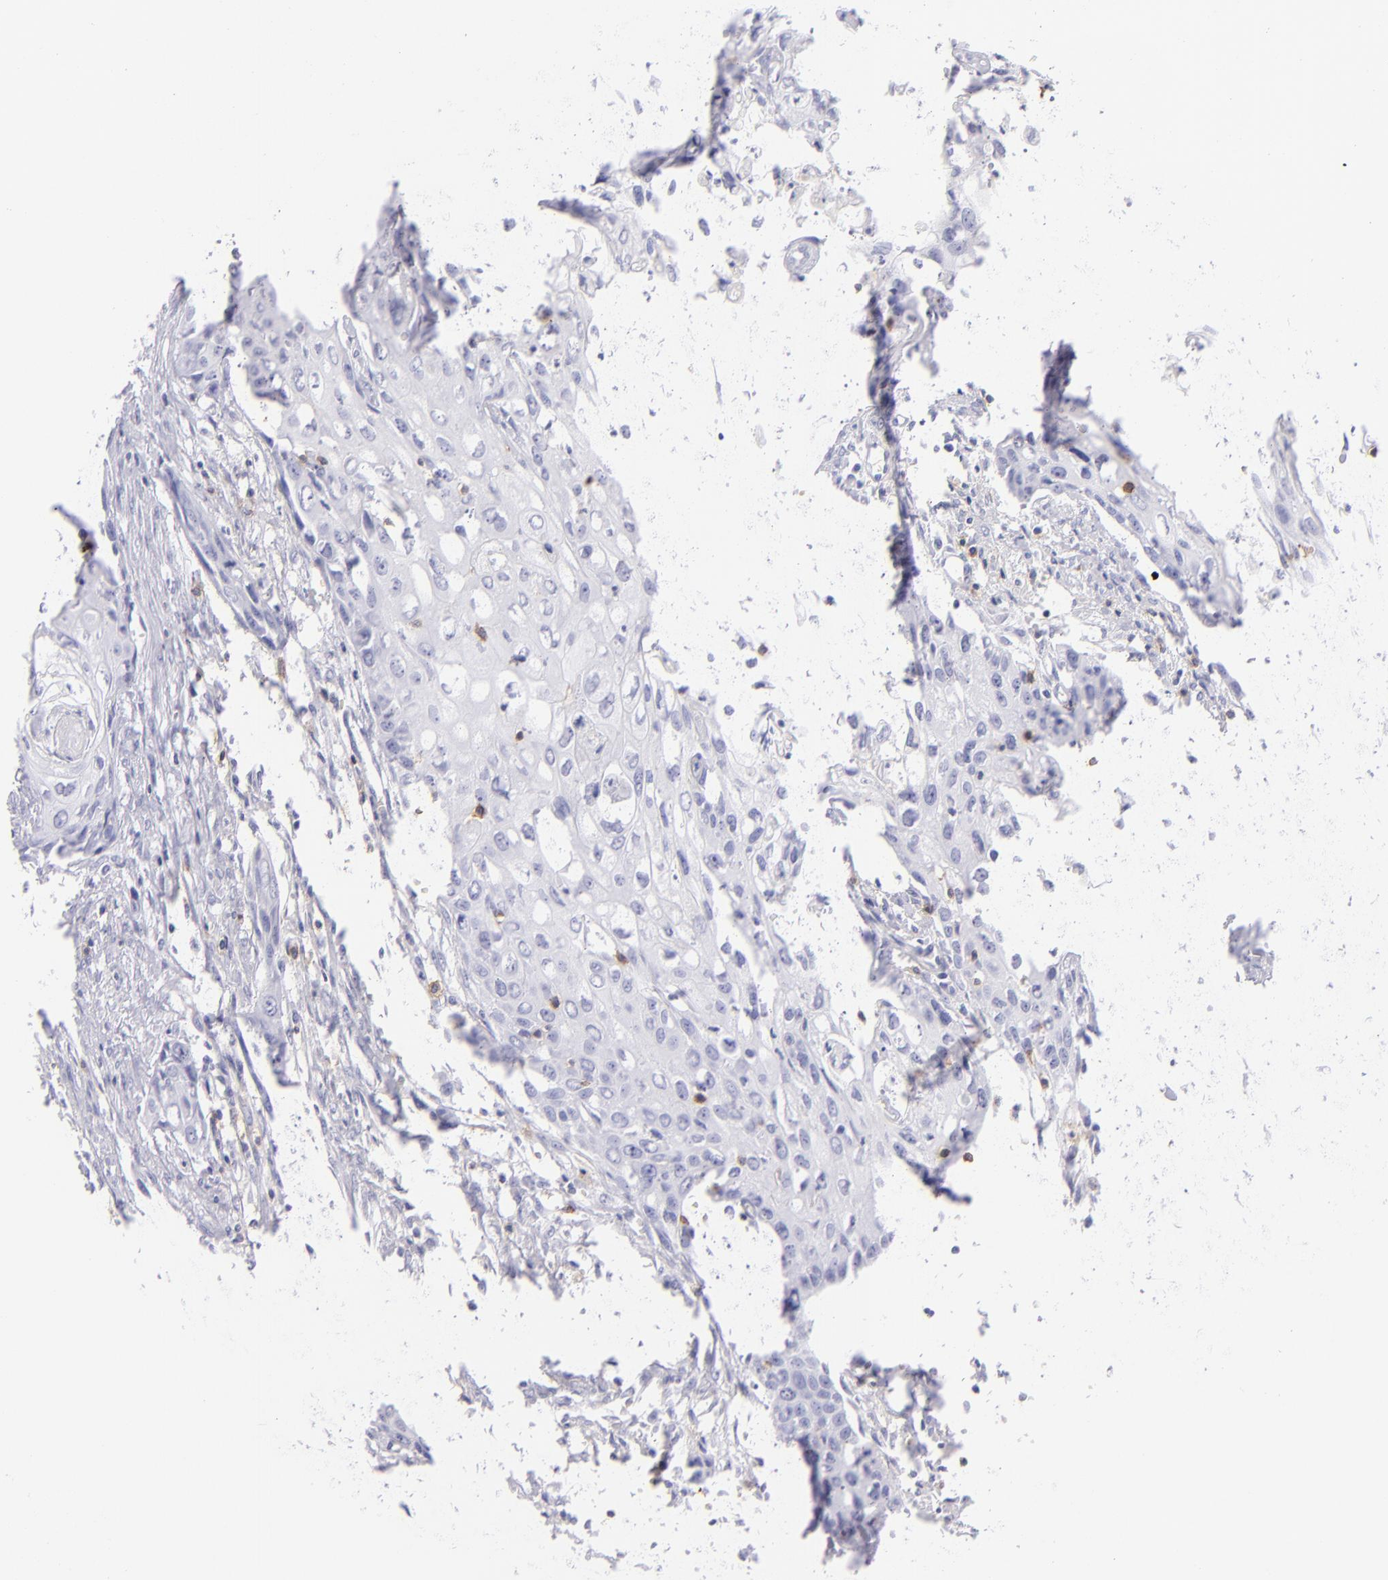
{"staining": {"intensity": "negative", "quantity": "none", "location": "none"}, "tissue": "urothelial cancer", "cell_type": "Tumor cells", "image_type": "cancer", "snomed": [{"axis": "morphology", "description": "Urothelial carcinoma, High grade"}, {"axis": "topography", "description": "Urinary bladder"}], "caption": "Urothelial cancer stained for a protein using IHC demonstrates no positivity tumor cells.", "gene": "CD69", "patient": {"sex": "male", "age": 54}}